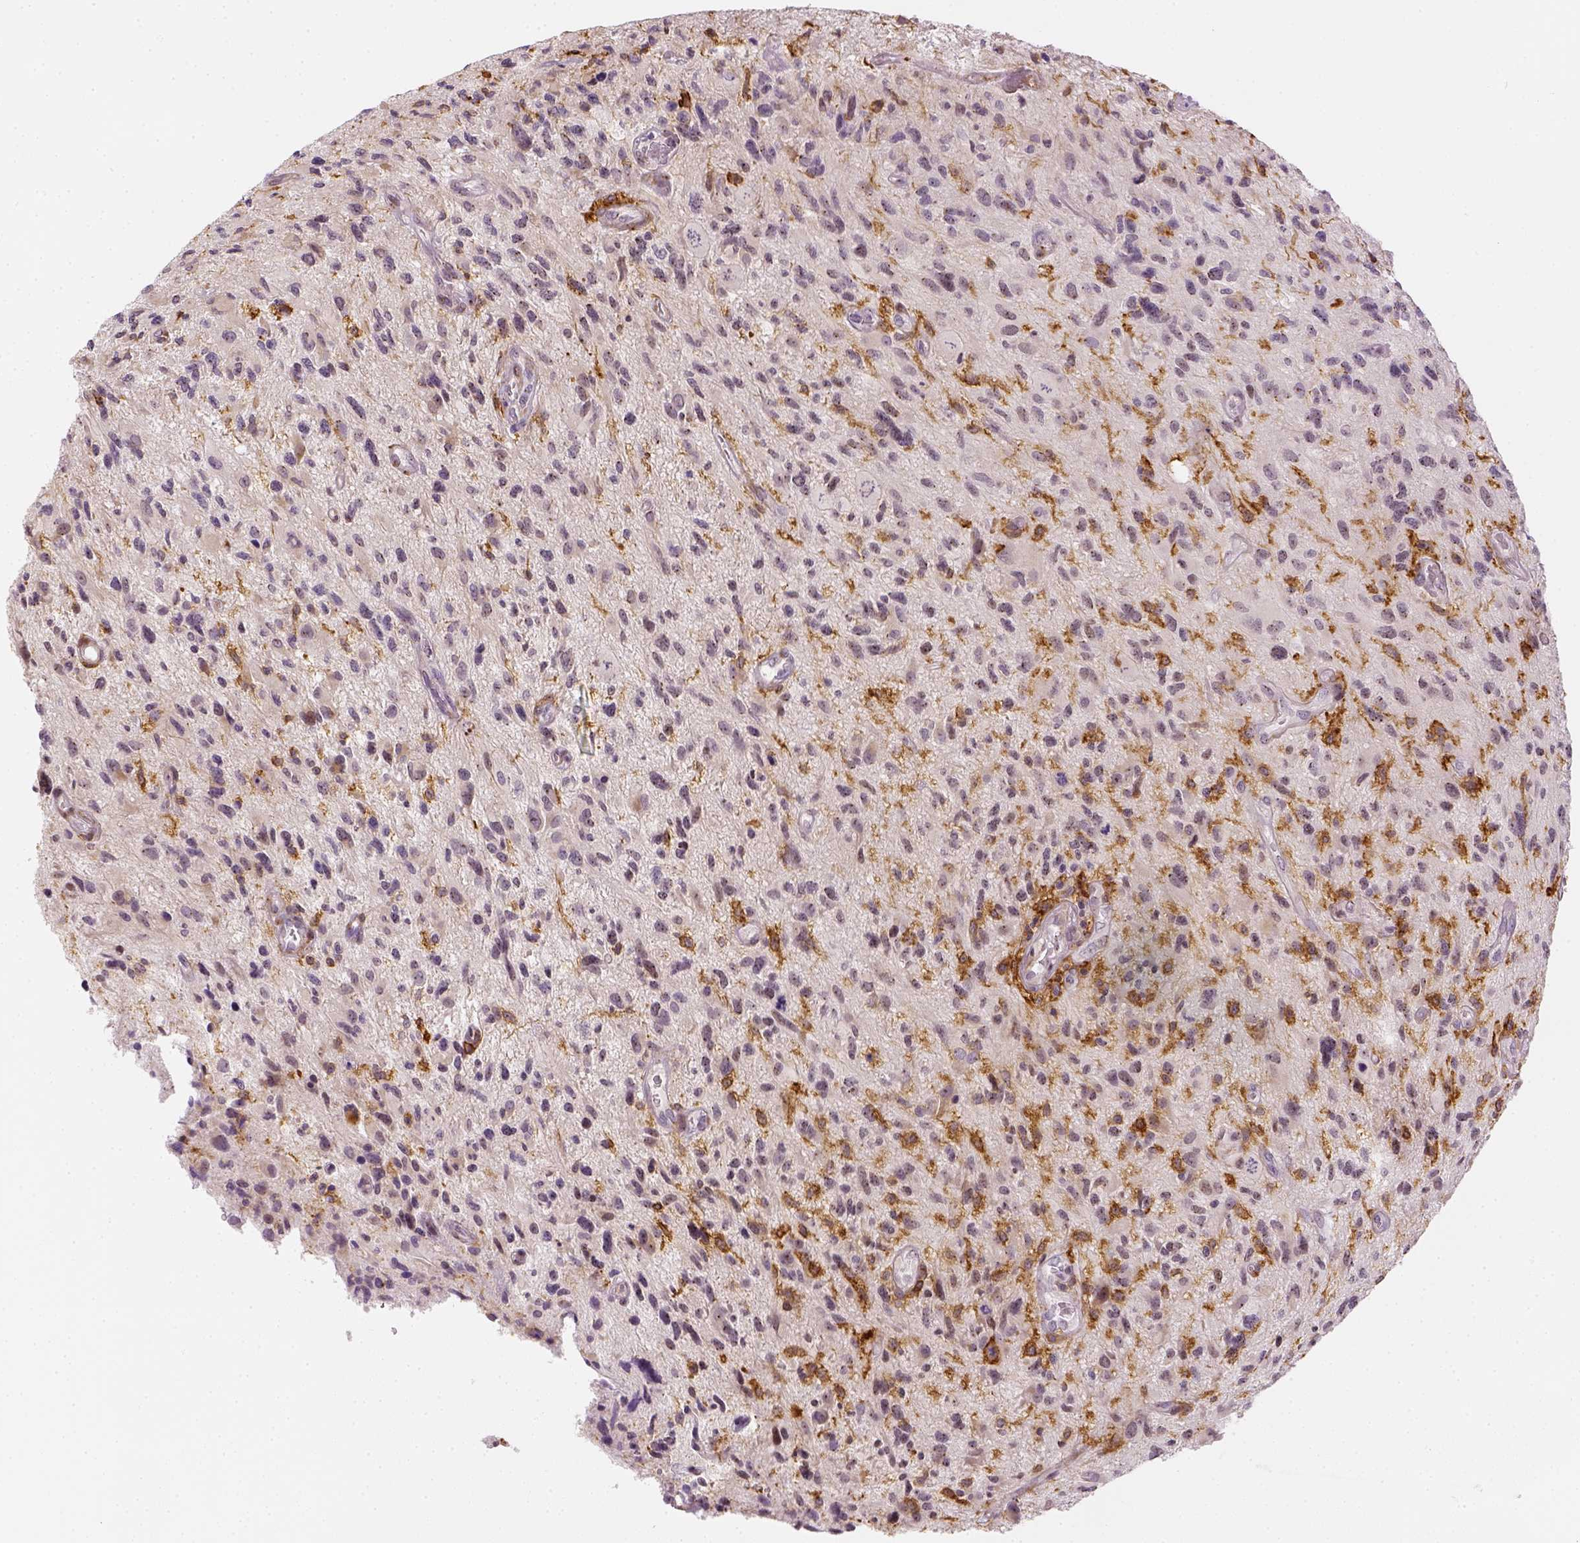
{"staining": {"intensity": "negative", "quantity": "none", "location": "none"}, "tissue": "glioma", "cell_type": "Tumor cells", "image_type": "cancer", "snomed": [{"axis": "morphology", "description": "Glioma, malignant, NOS"}, {"axis": "morphology", "description": "Glioma, malignant, High grade"}, {"axis": "topography", "description": "Brain"}], "caption": "Tumor cells show no significant protein positivity in malignant high-grade glioma.", "gene": "CD14", "patient": {"sex": "female", "age": 71}}